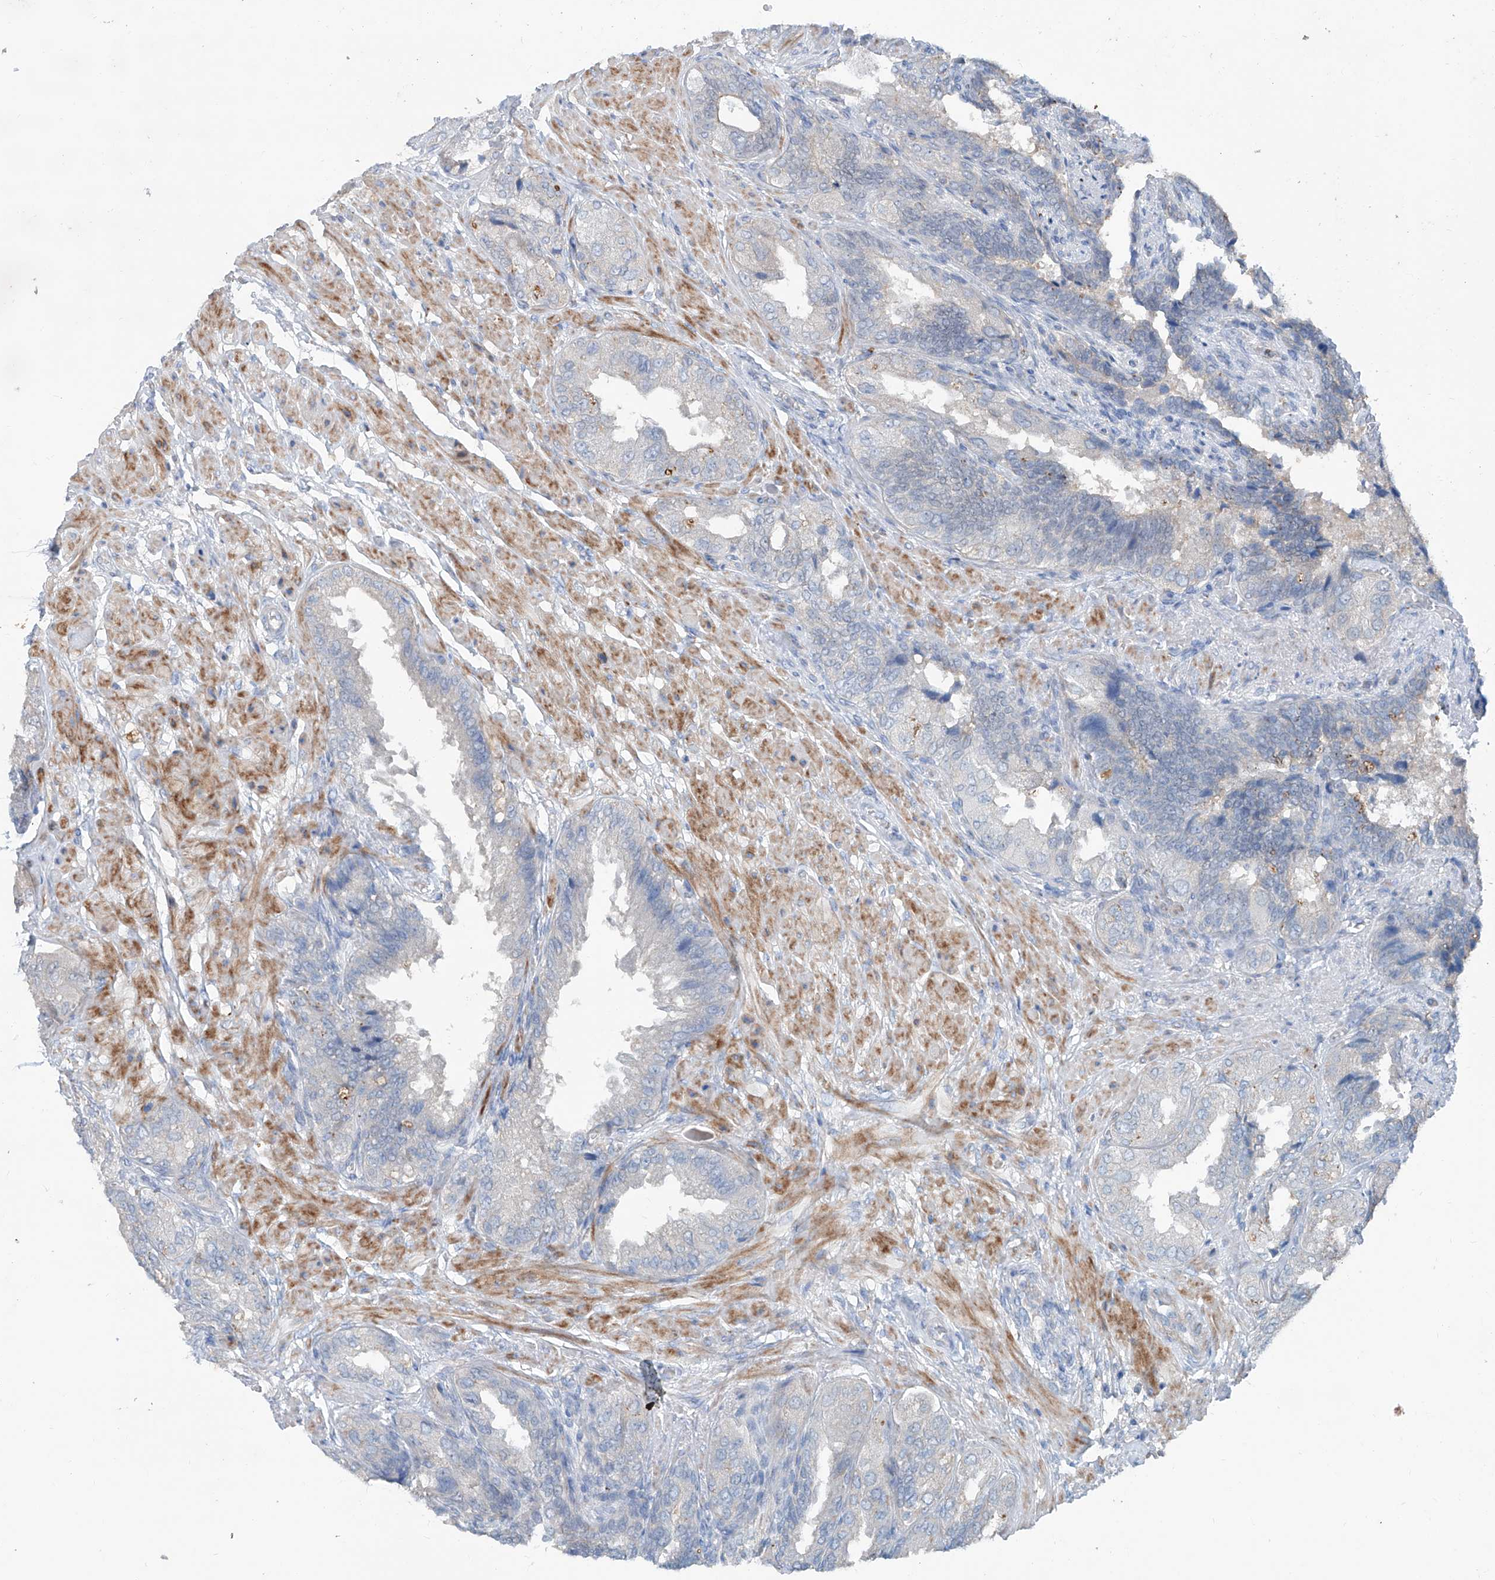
{"staining": {"intensity": "negative", "quantity": "none", "location": "none"}, "tissue": "seminal vesicle", "cell_type": "Glandular cells", "image_type": "normal", "snomed": [{"axis": "morphology", "description": "Normal tissue, NOS"}, {"axis": "topography", "description": "Seminal veicle"}, {"axis": "topography", "description": "Peripheral nerve tissue"}], "caption": "Immunohistochemistry micrograph of benign human seminal vesicle stained for a protein (brown), which displays no expression in glandular cells.", "gene": "ANKRD34A", "patient": {"sex": "male", "age": 63}}